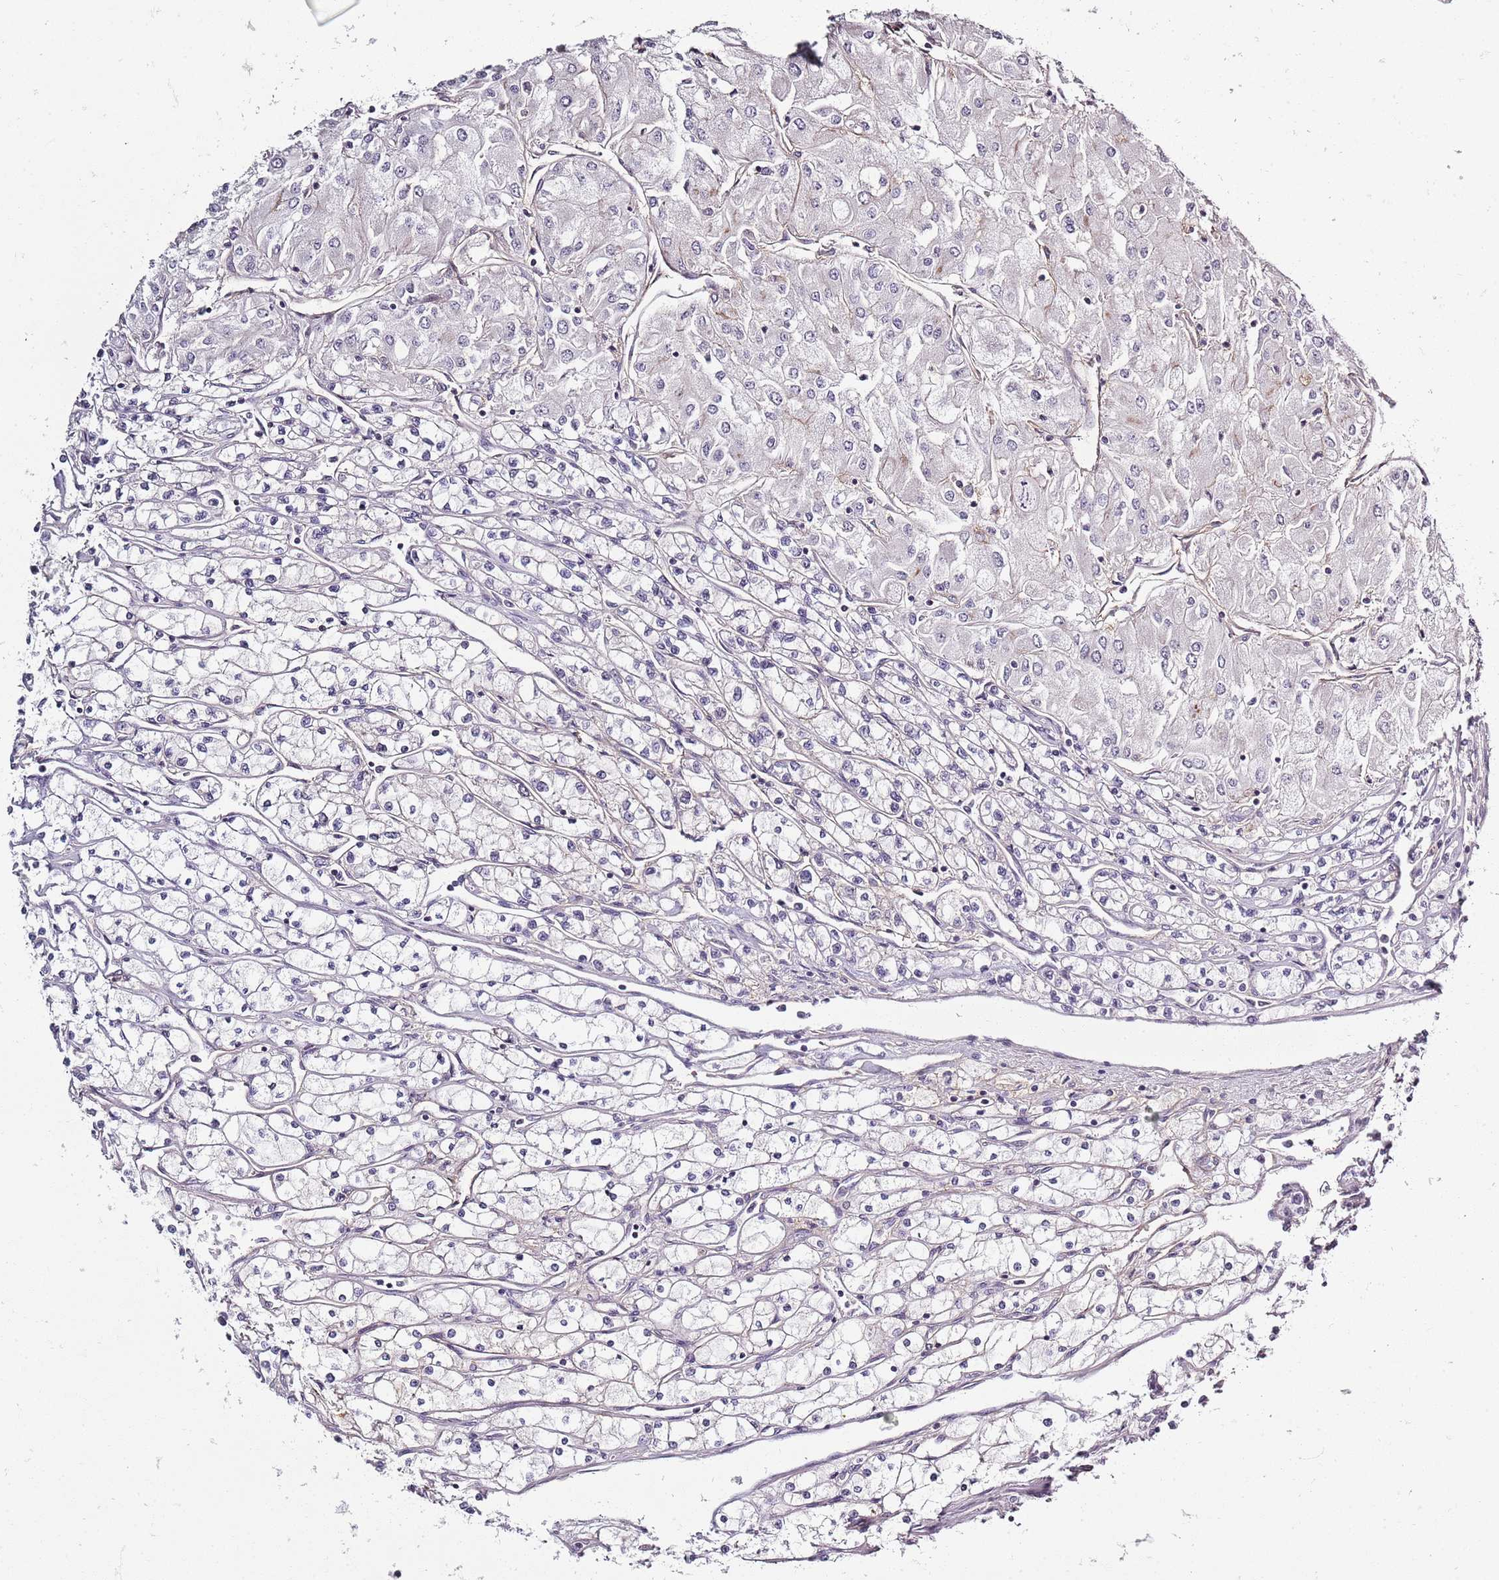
{"staining": {"intensity": "negative", "quantity": "none", "location": "none"}, "tissue": "renal cancer", "cell_type": "Tumor cells", "image_type": "cancer", "snomed": [{"axis": "morphology", "description": "Adenocarcinoma, NOS"}, {"axis": "topography", "description": "Kidney"}], "caption": "Immunohistochemistry (IHC) of renal adenocarcinoma demonstrates no positivity in tumor cells. (DAB (3,3'-diaminobenzidine) immunohistochemistry (IHC) with hematoxylin counter stain).", "gene": "SYNGR3", "patient": {"sex": "male", "age": 80}}